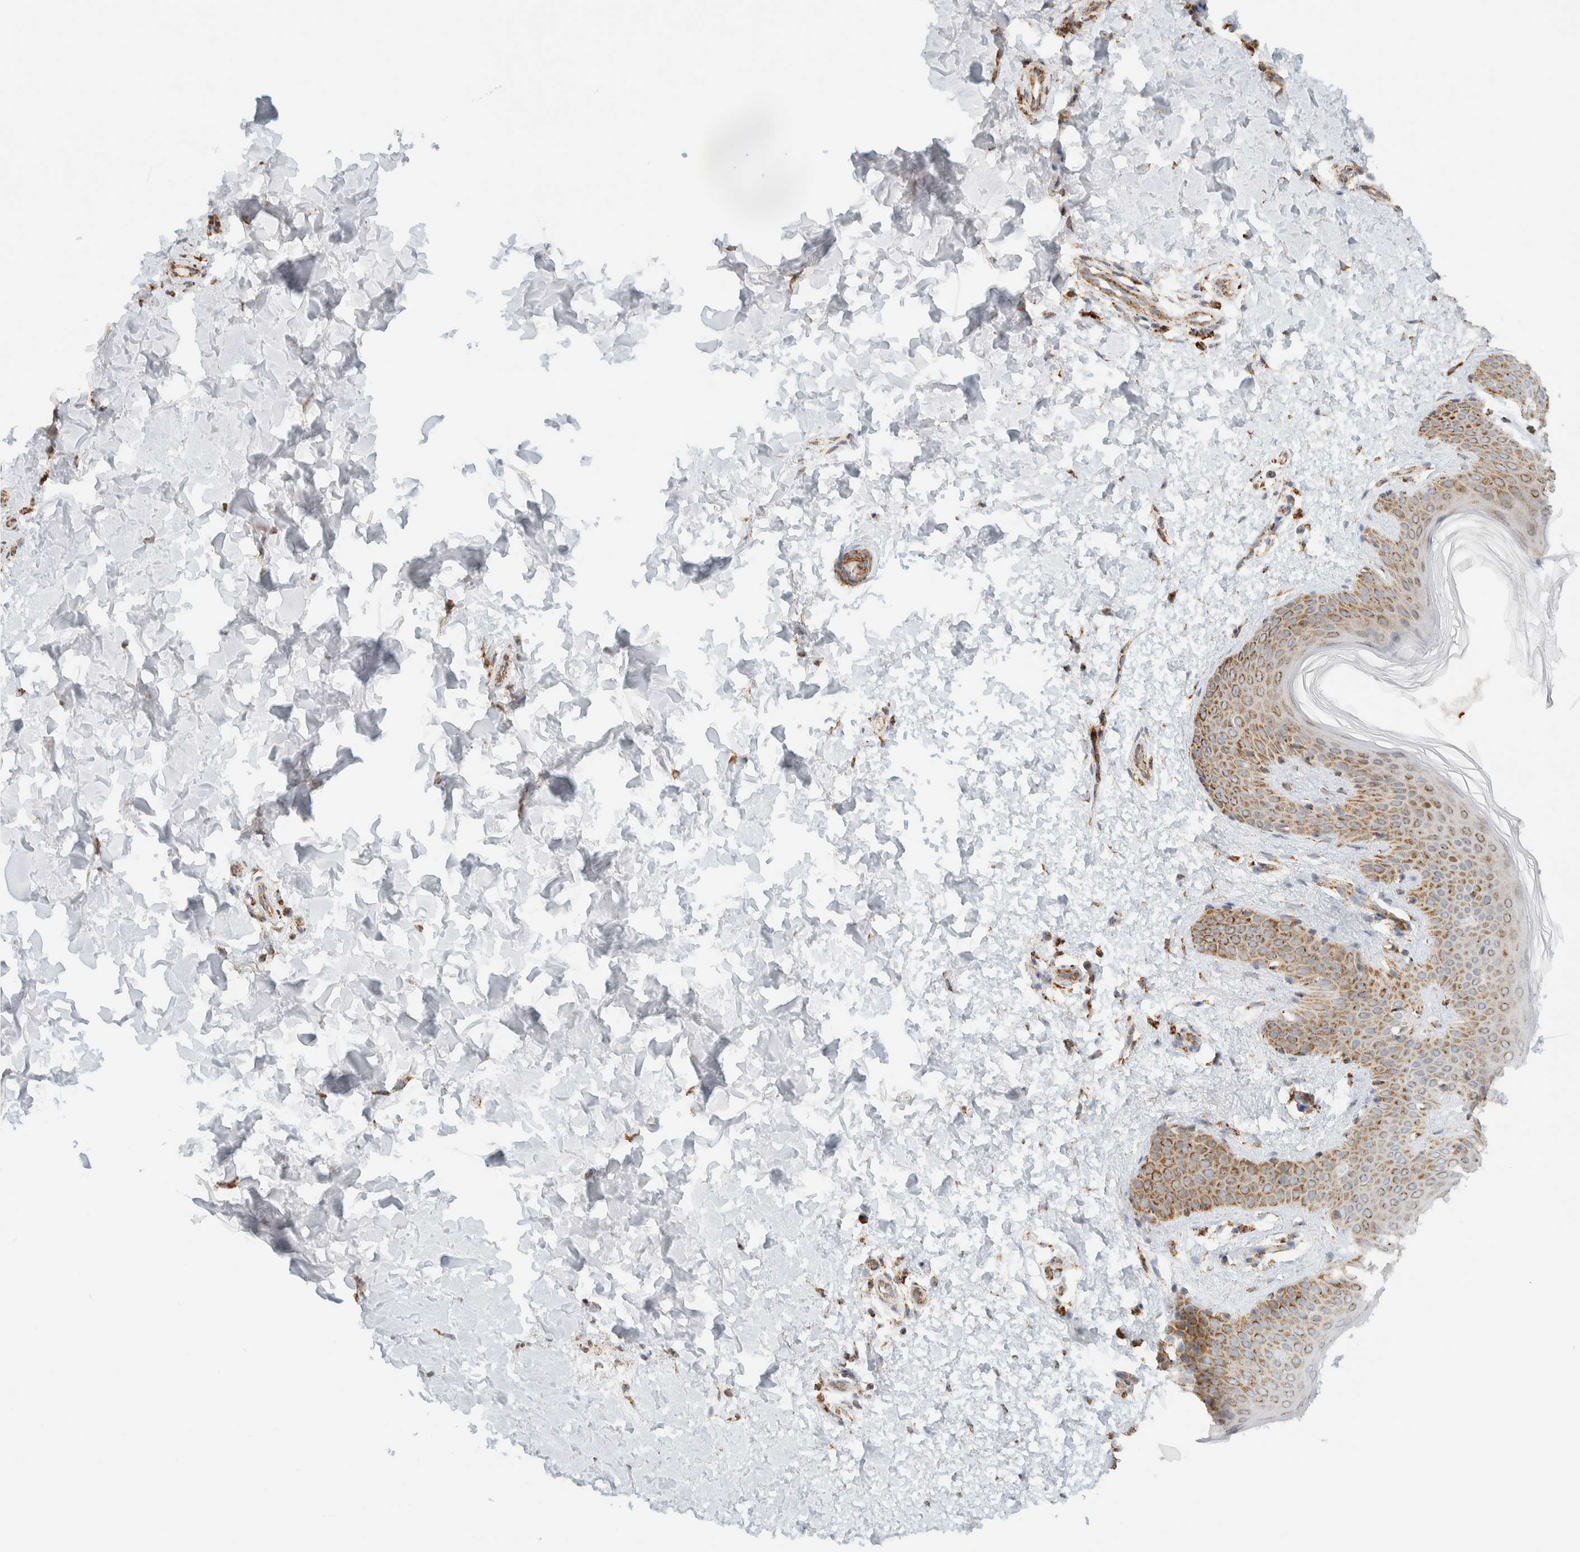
{"staining": {"intensity": "moderate", "quantity": ">75%", "location": "cytoplasmic/membranous"}, "tissue": "skin", "cell_type": "Fibroblasts", "image_type": "normal", "snomed": [{"axis": "morphology", "description": "Normal tissue, NOS"}, {"axis": "morphology", "description": "Neoplasm, benign, NOS"}, {"axis": "topography", "description": "Skin"}, {"axis": "topography", "description": "Soft tissue"}], "caption": "Protein staining of benign skin displays moderate cytoplasmic/membranous positivity in about >75% of fibroblasts.", "gene": "KIFAP3", "patient": {"sex": "male", "age": 26}}